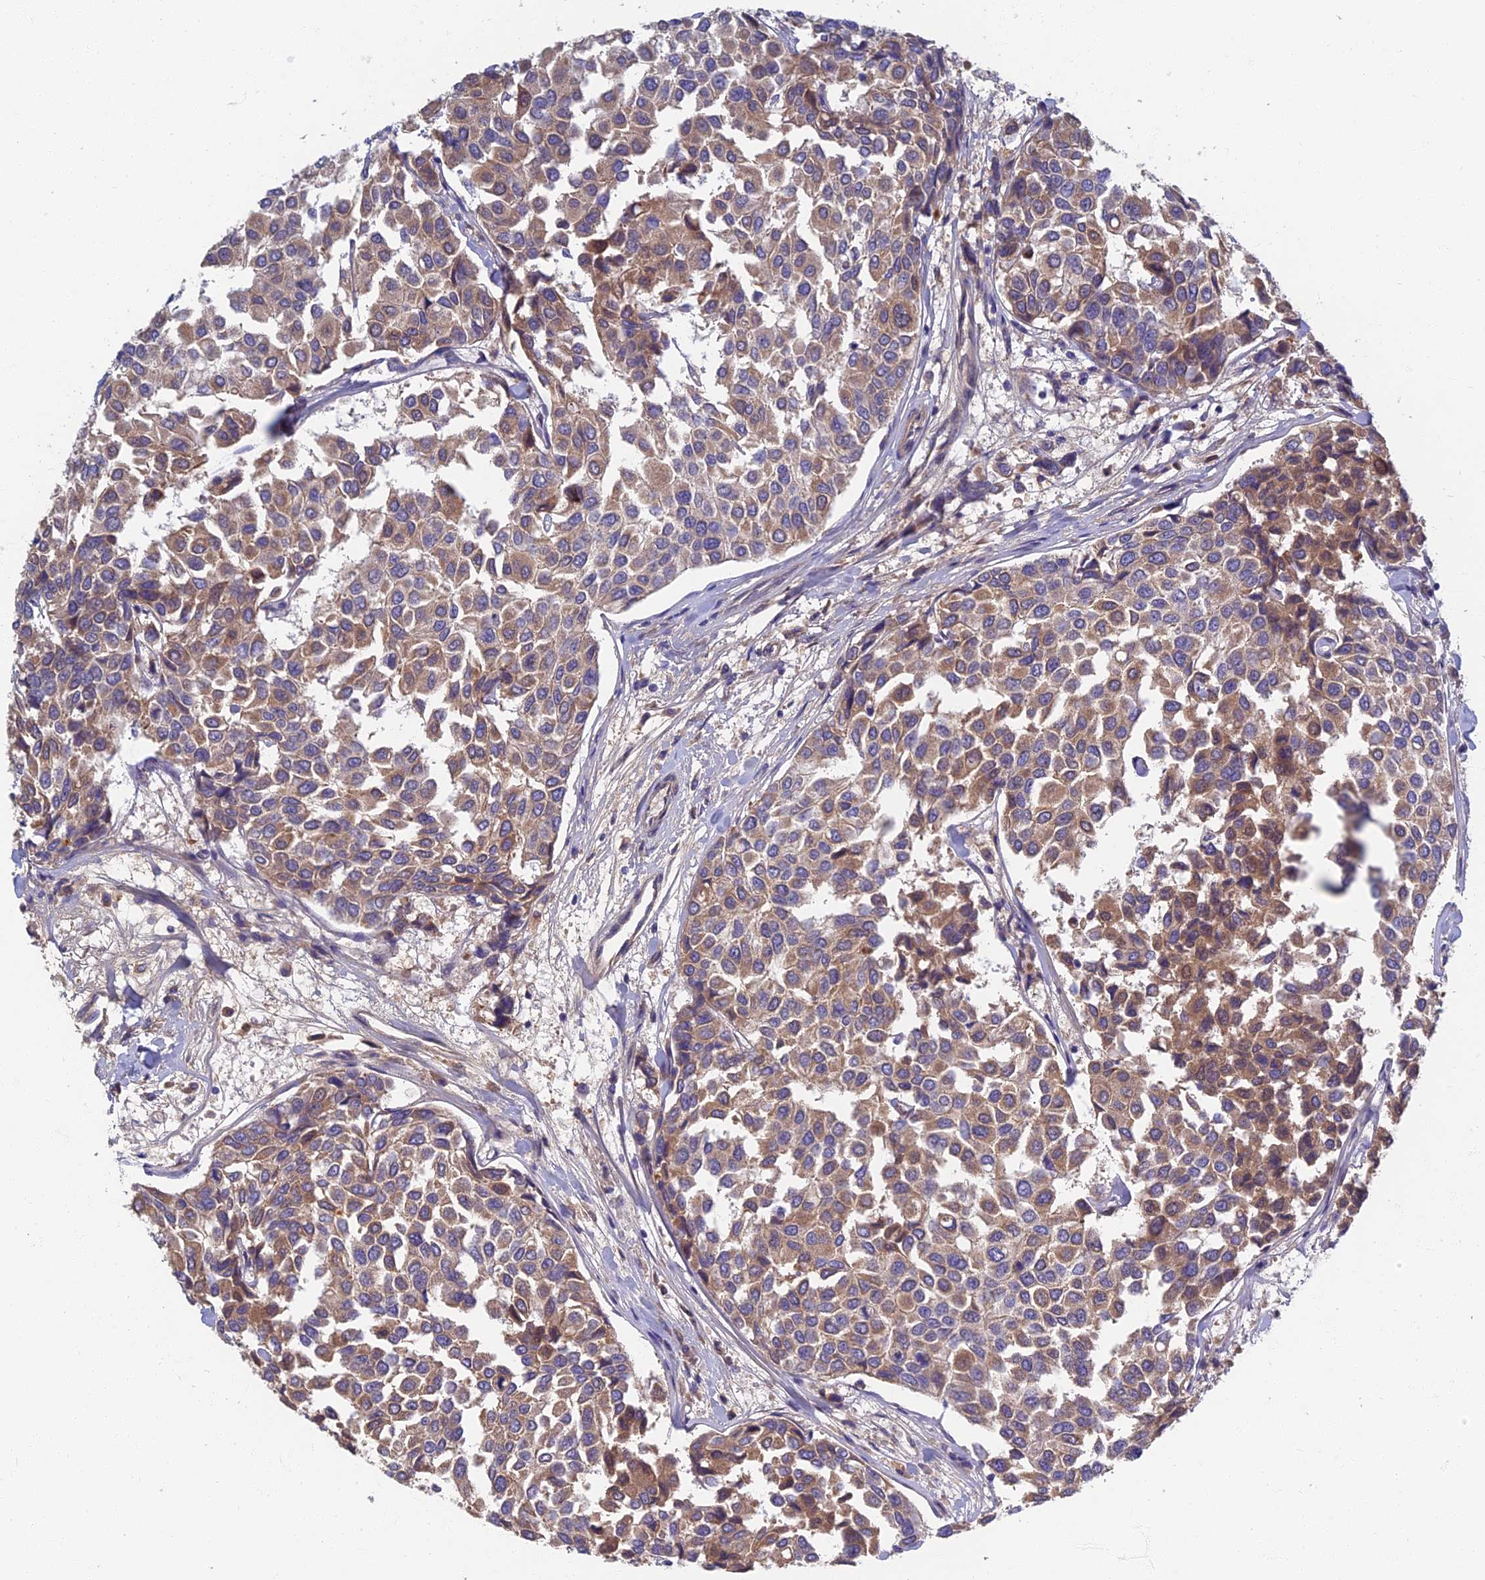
{"staining": {"intensity": "moderate", "quantity": "25%-75%", "location": "cytoplasmic/membranous"}, "tissue": "breast cancer", "cell_type": "Tumor cells", "image_type": "cancer", "snomed": [{"axis": "morphology", "description": "Duct carcinoma"}, {"axis": "topography", "description": "Breast"}], "caption": "Human breast infiltrating ductal carcinoma stained with a brown dye shows moderate cytoplasmic/membranous positive staining in approximately 25%-75% of tumor cells.", "gene": "SOGA1", "patient": {"sex": "female", "age": 55}}